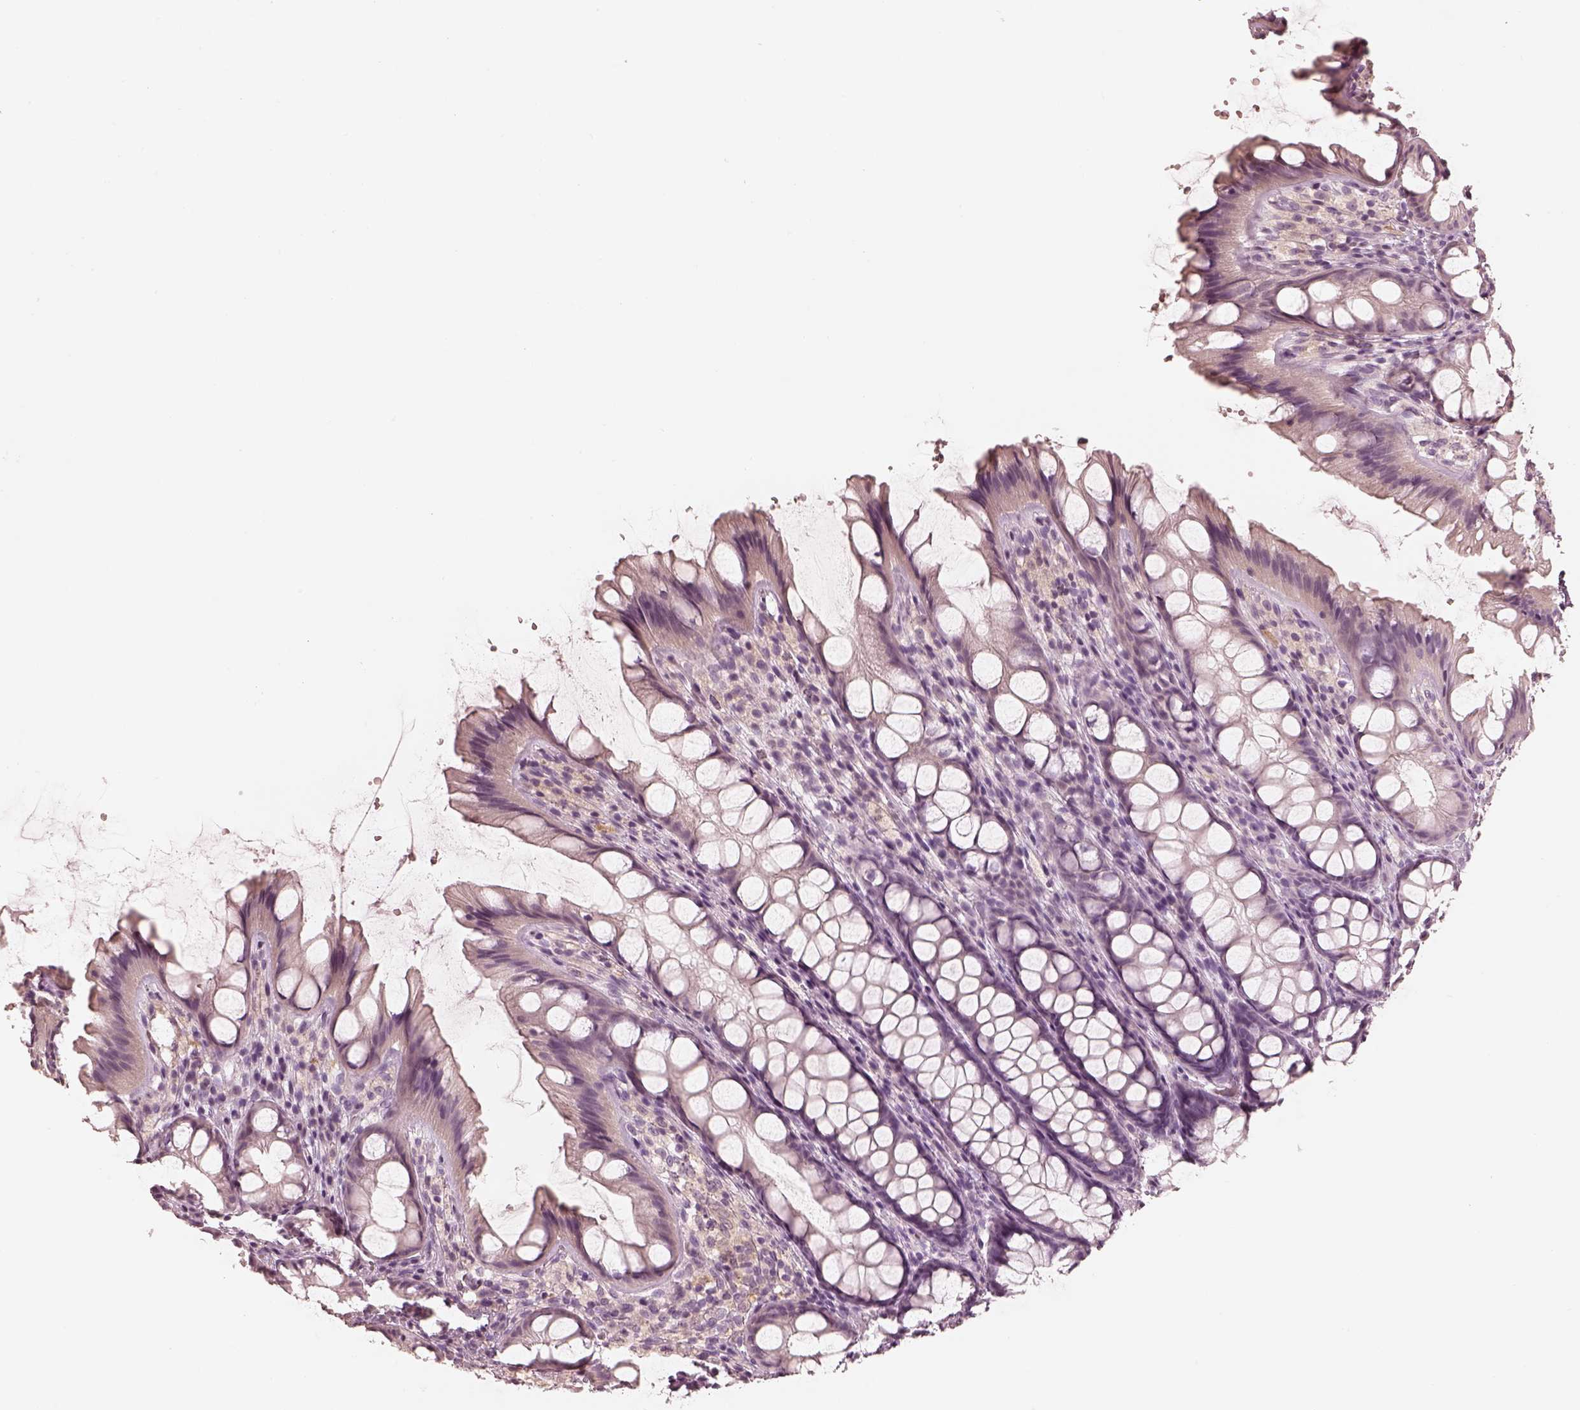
{"staining": {"intensity": "negative", "quantity": "none", "location": "none"}, "tissue": "colon", "cell_type": "Endothelial cells", "image_type": "normal", "snomed": [{"axis": "morphology", "description": "Normal tissue, NOS"}, {"axis": "topography", "description": "Colon"}], "caption": "Immunohistochemistry (IHC) of normal colon shows no staining in endothelial cells. (DAB (3,3'-diaminobenzidine) immunohistochemistry (IHC) visualized using brightfield microscopy, high magnification).", "gene": "CALR3", "patient": {"sex": "male", "age": 47}}